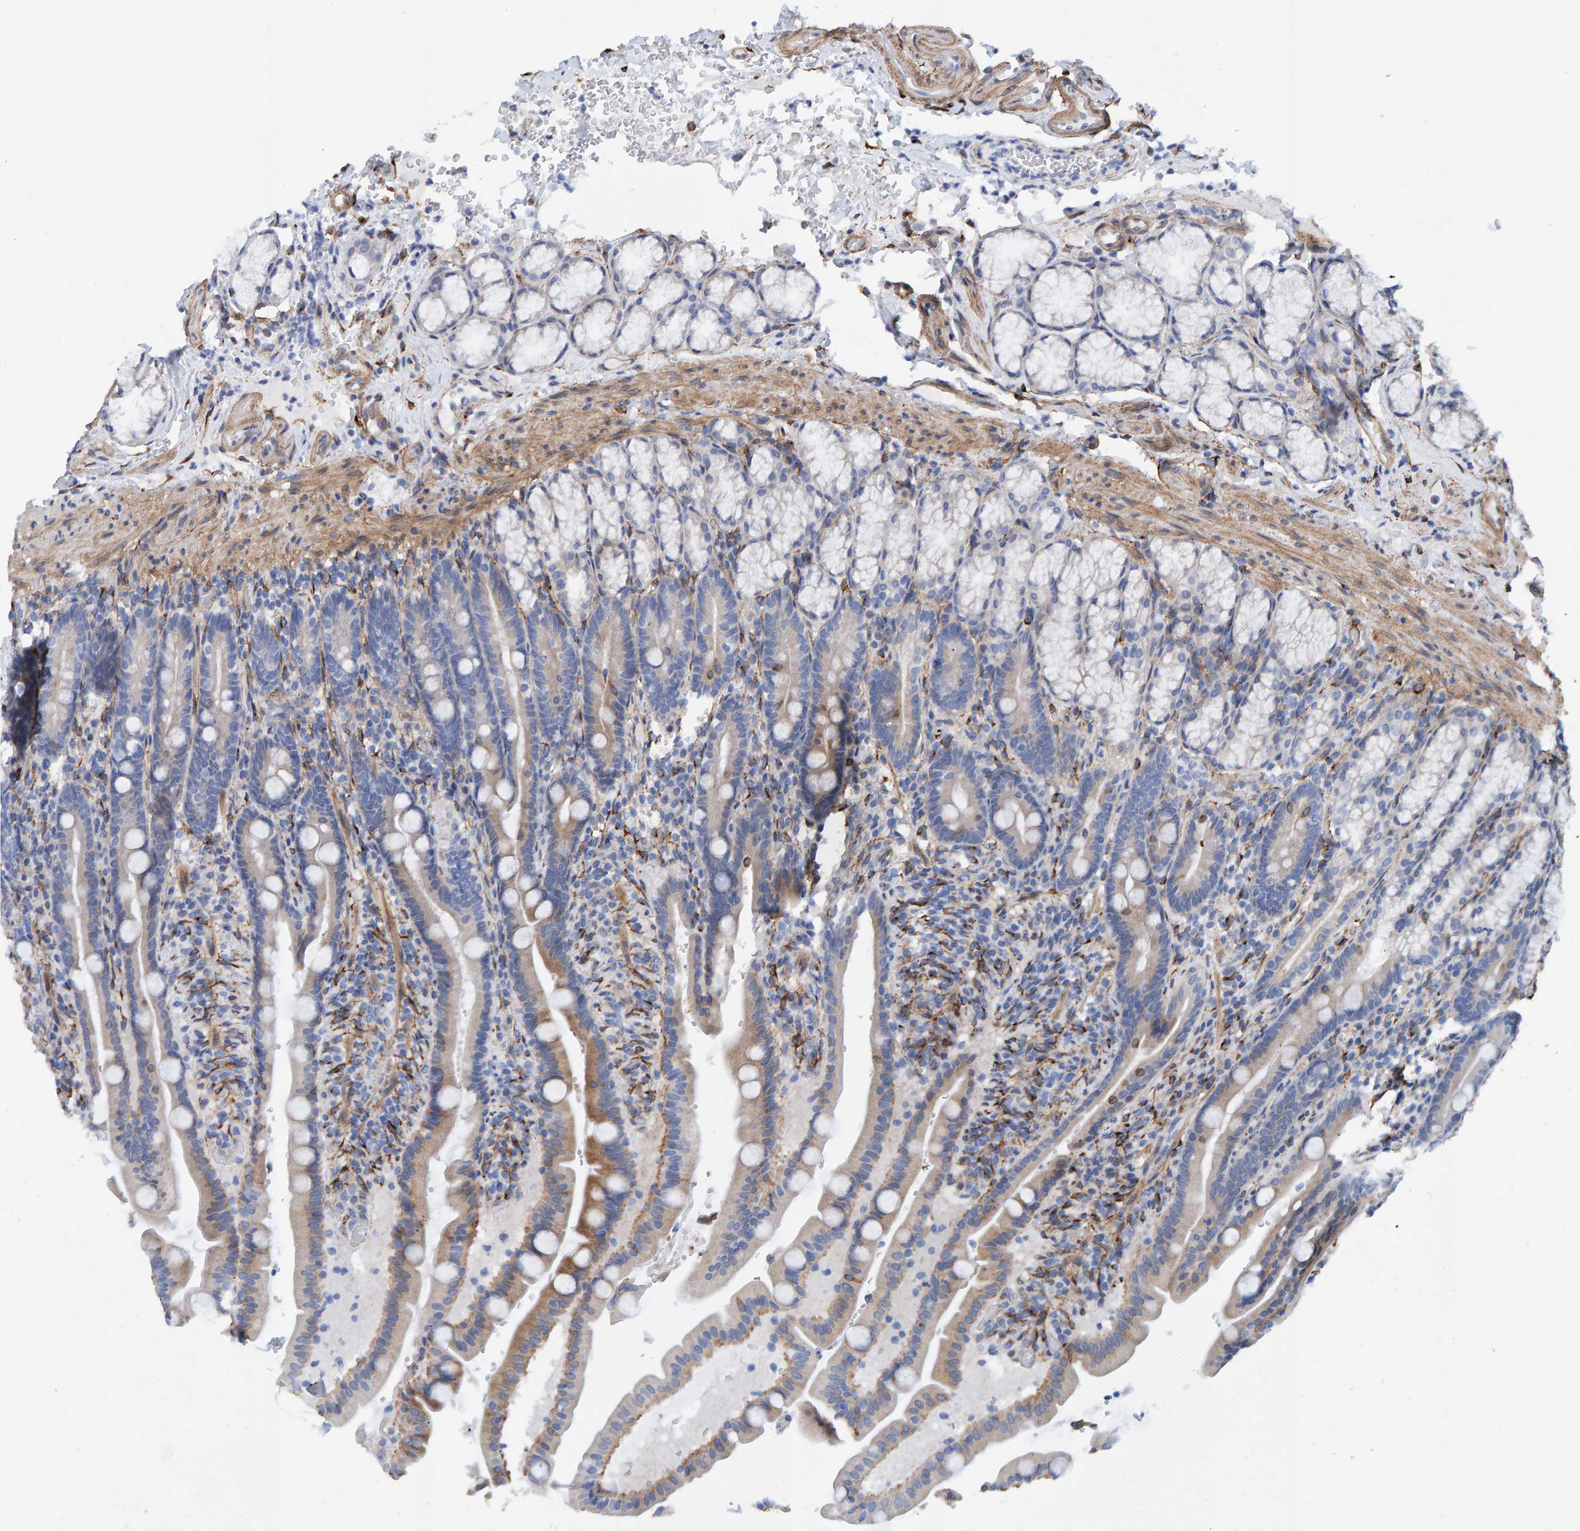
{"staining": {"intensity": "moderate", "quantity": "<25%", "location": "cytoplasmic/membranous"}, "tissue": "duodenum", "cell_type": "Glandular cells", "image_type": "normal", "snomed": [{"axis": "morphology", "description": "Normal tissue, NOS"}, {"axis": "topography", "description": "Duodenum"}], "caption": "Immunohistochemical staining of benign human duodenum displays low levels of moderate cytoplasmic/membranous staining in approximately <25% of glandular cells.", "gene": "LRP1", "patient": {"sex": "male", "age": 54}}